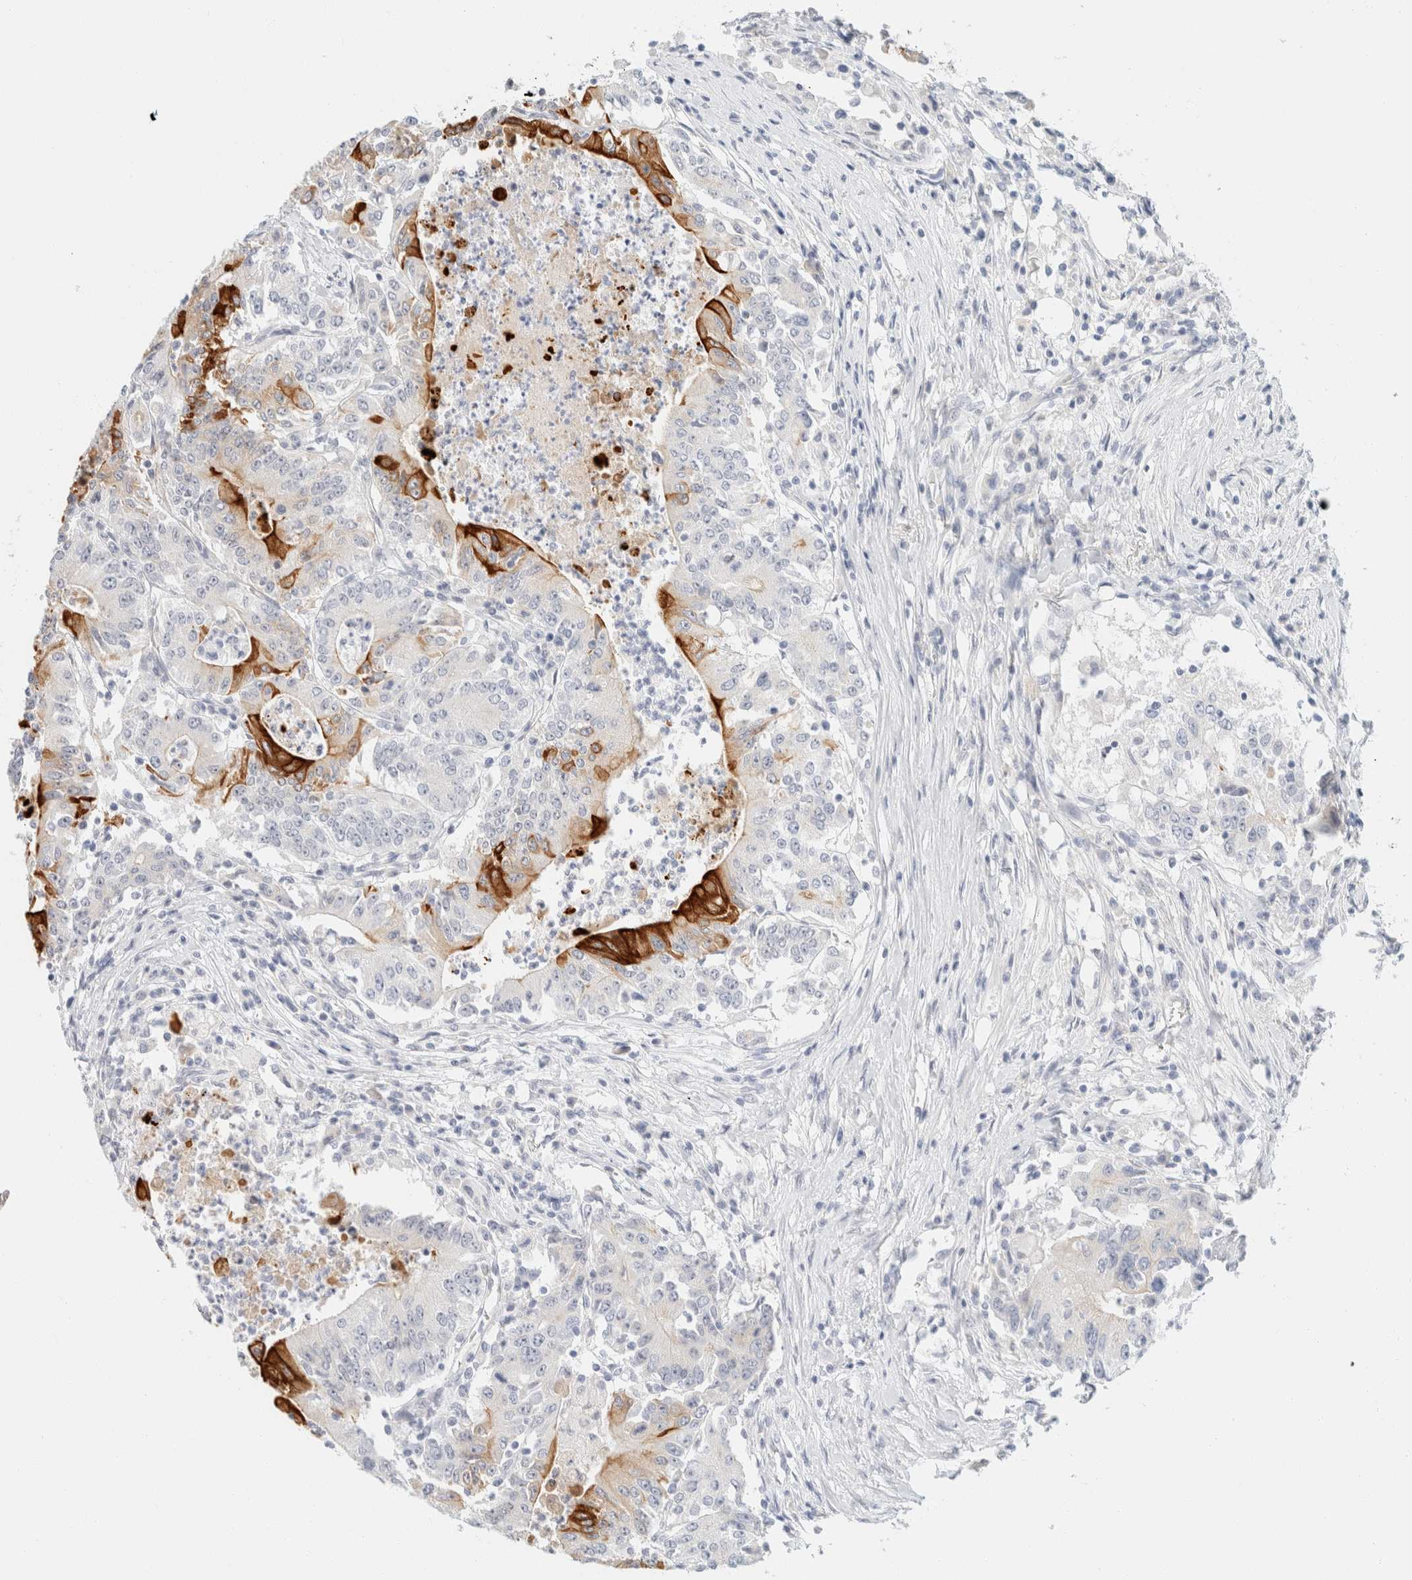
{"staining": {"intensity": "moderate", "quantity": "<25%", "location": "cytoplasmic/membranous"}, "tissue": "colorectal cancer", "cell_type": "Tumor cells", "image_type": "cancer", "snomed": [{"axis": "morphology", "description": "Adenocarcinoma, NOS"}, {"axis": "topography", "description": "Colon"}], "caption": "Immunohistochemical staining of adenocarcinoma (colorectal) demonstrates low levels of moderate cytoplasmic/membranous staining in about <25% of tumor cells.", "gene": "KRT20", "patient": {"sex": "female", "age": 77}}